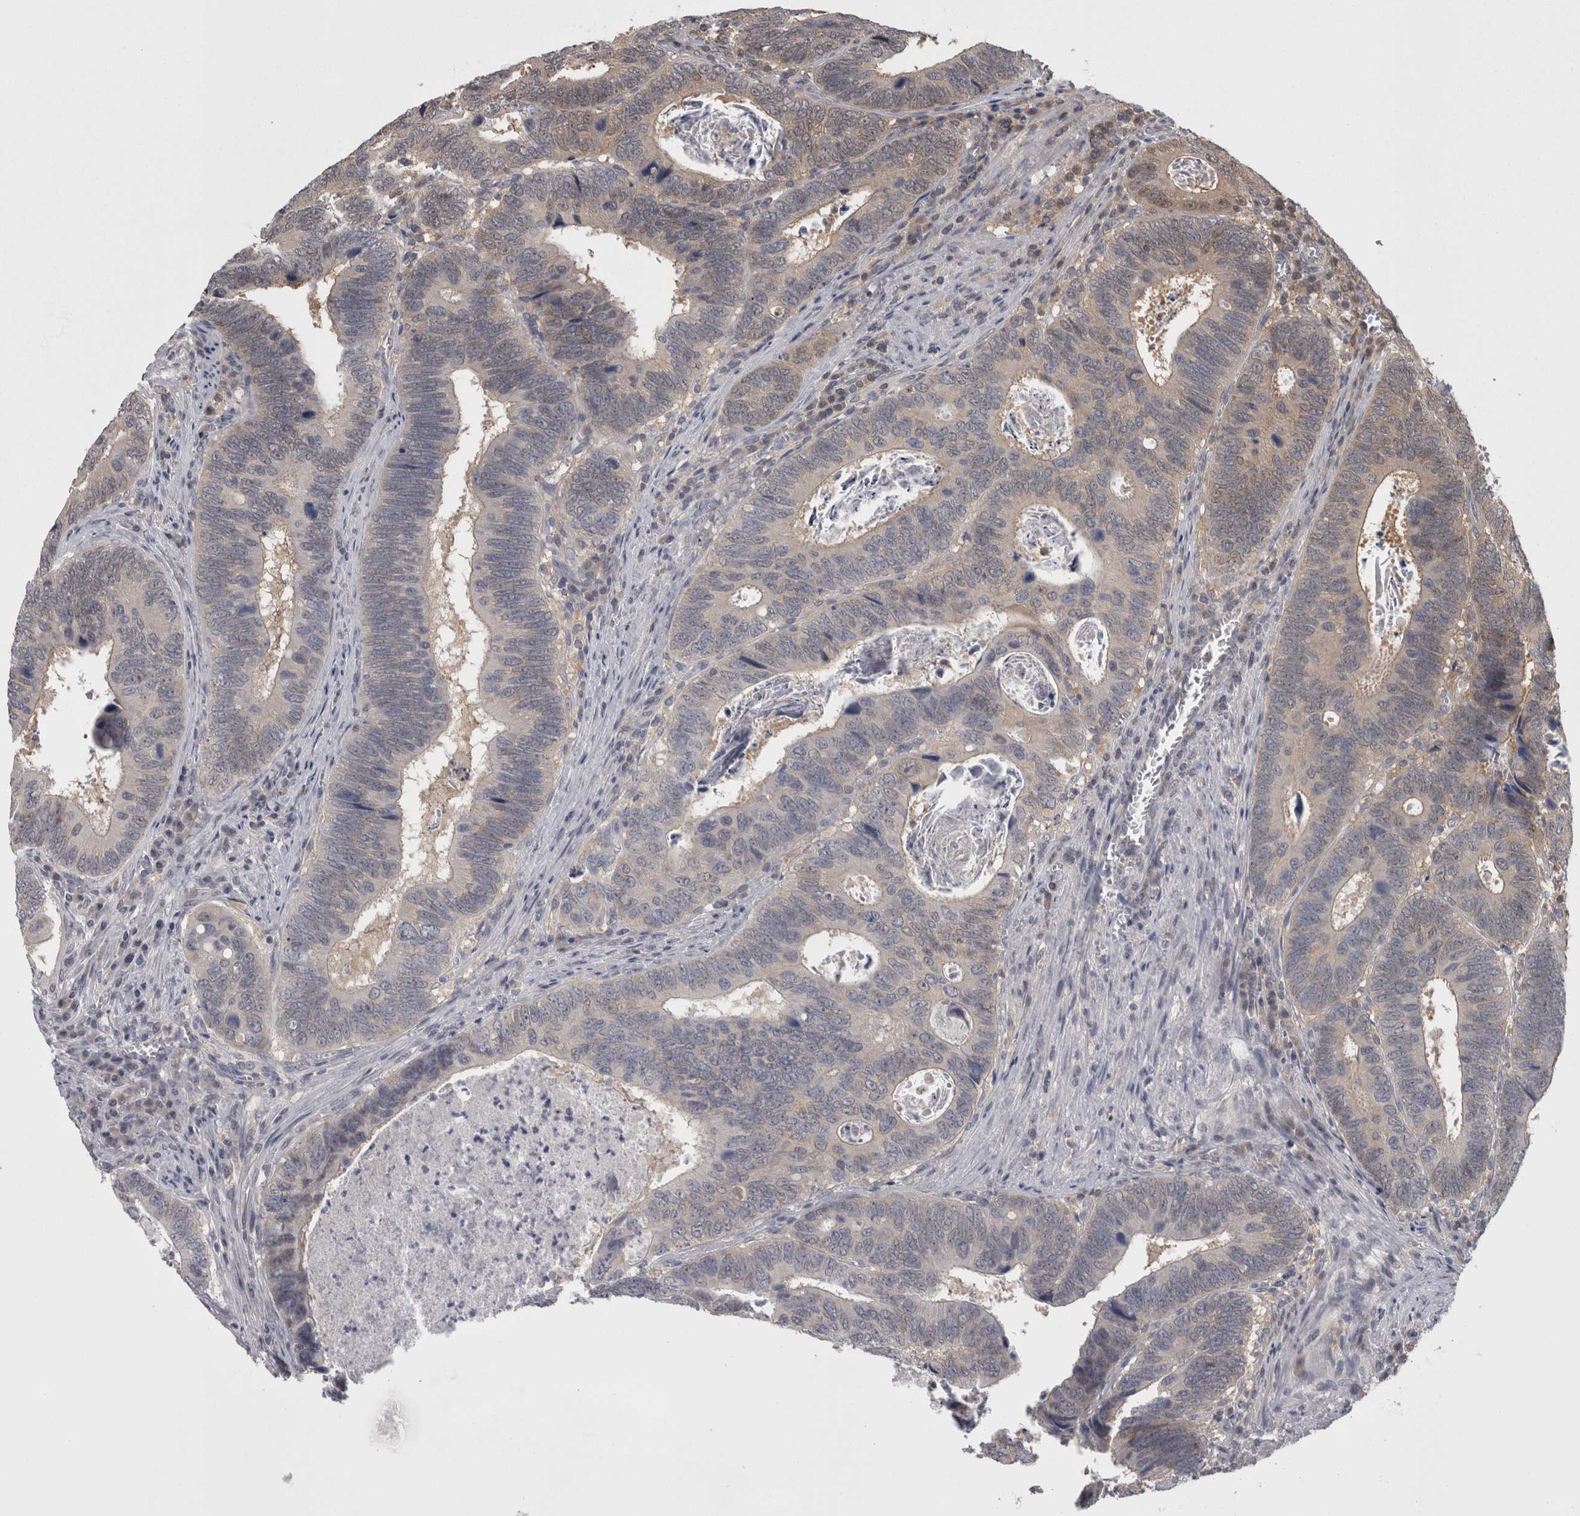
{"staining": {"intensity": "negative", "quantity": "none", "location": "none"}, "tissue": "colorectal cancer", "cell_type": "Tumor cells", "image_type": "cancer", "snomed": [{"axis": "morphology", "description": "Adenocarcinoma, NOS"}, {"axis": "topography", "description": "Colon"}], "caption": "DAB immunohistochemical staining of colorectal cancer (adenocarcinoma) demonstrates no significant staining in tumor cells.", "gene": "APRT", "patient": {"sex": "male", "age": 72}}